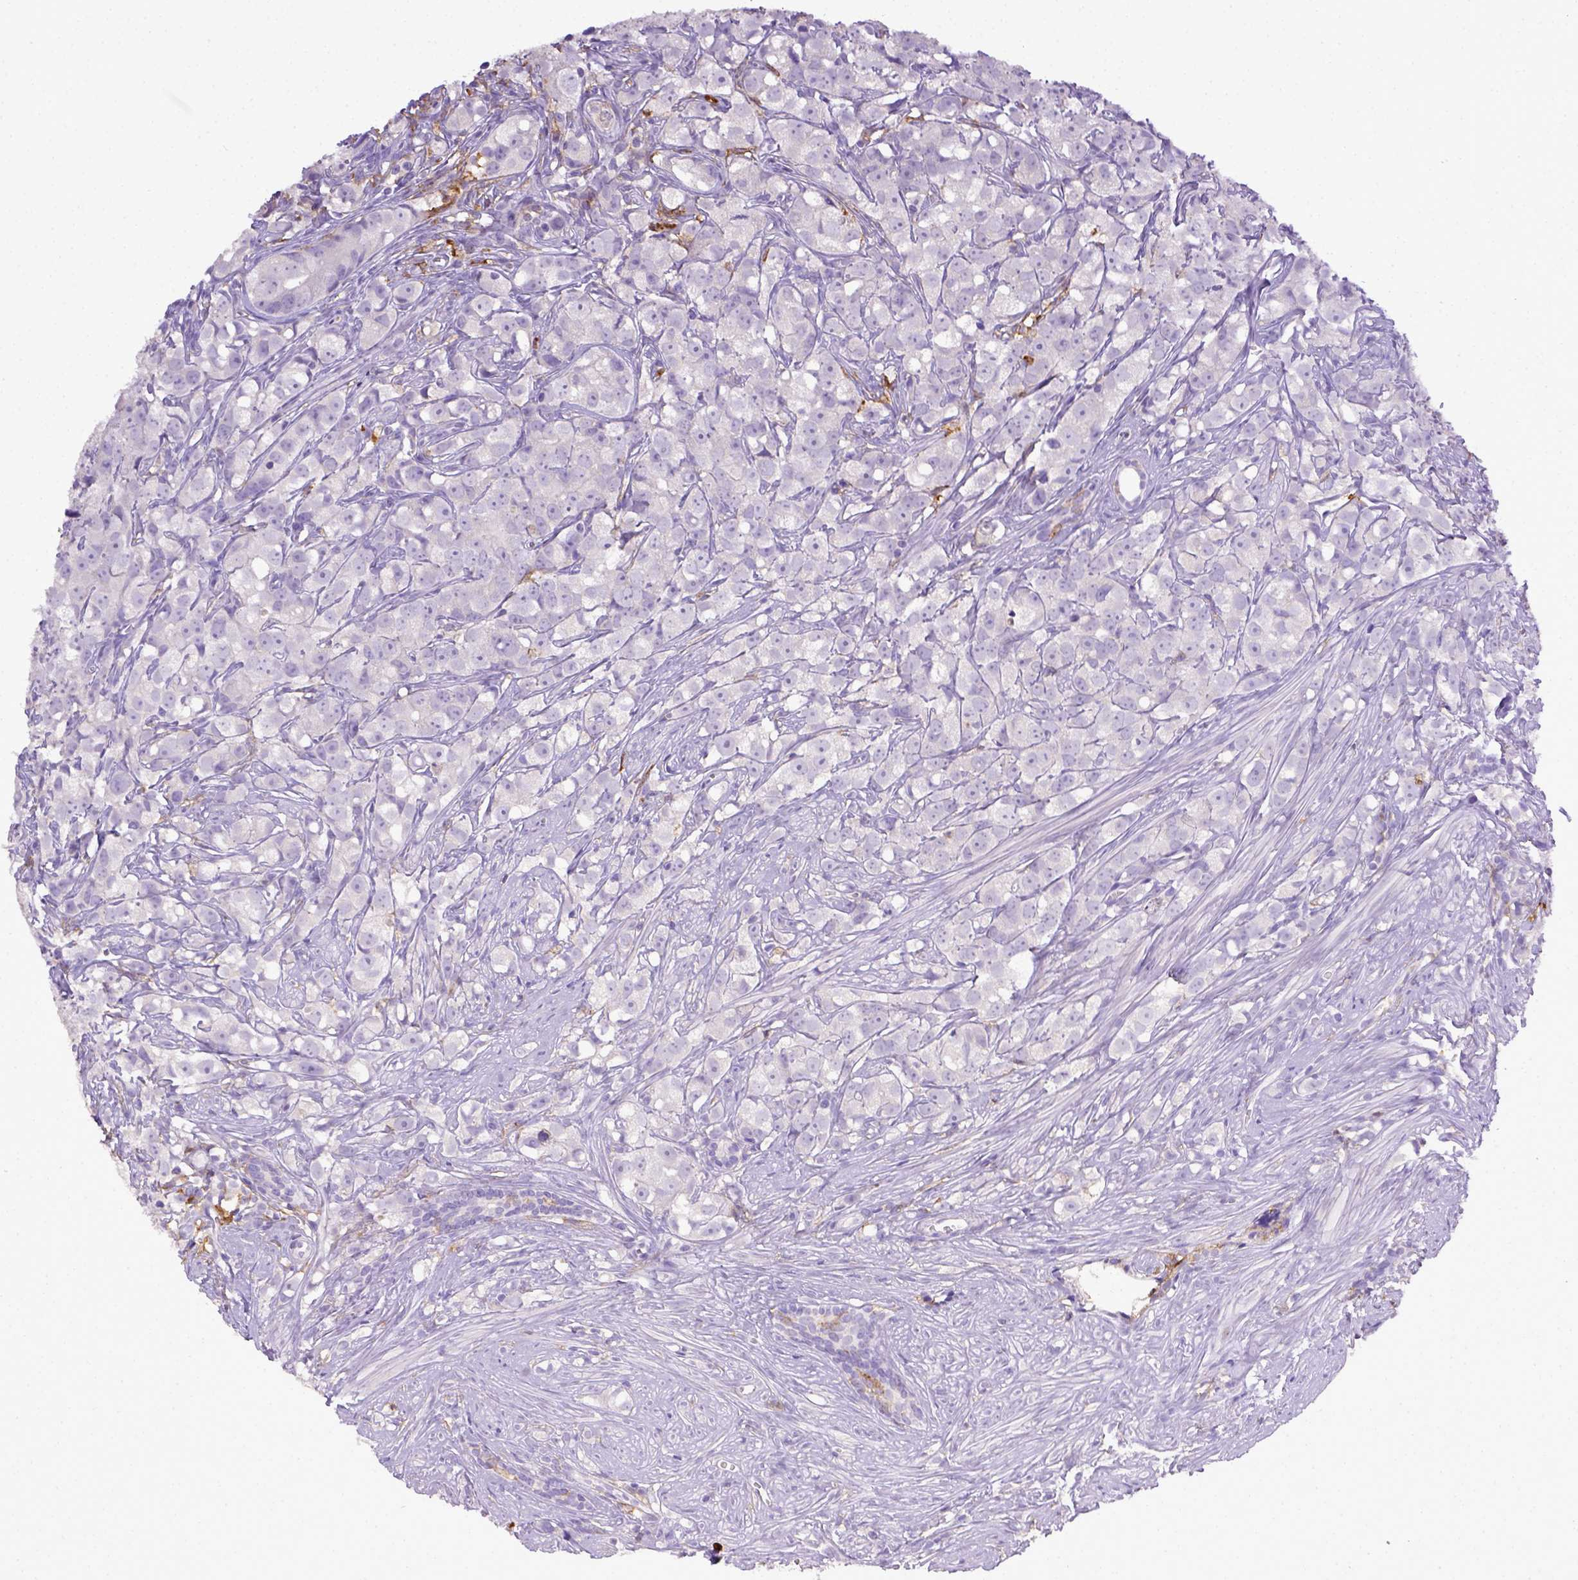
{"staining": {"intensity": "negative", "quantity": "none", "location": "none"}, "tissue": "prostate cancer", "cell_type": "Tumor cells", "image_type": "cancer", "snomed": [{"axis": "morphology", "description": "Adenocarcinoma, High grade"}, {"axis": "topography", "description": "Prostate"}], "caption": "There is no significant staining in tumor cells of prostate adenocarcinoma (high-grade).", "gene": "ITGAM", "patient": {"sex": "male", "age": 68}}